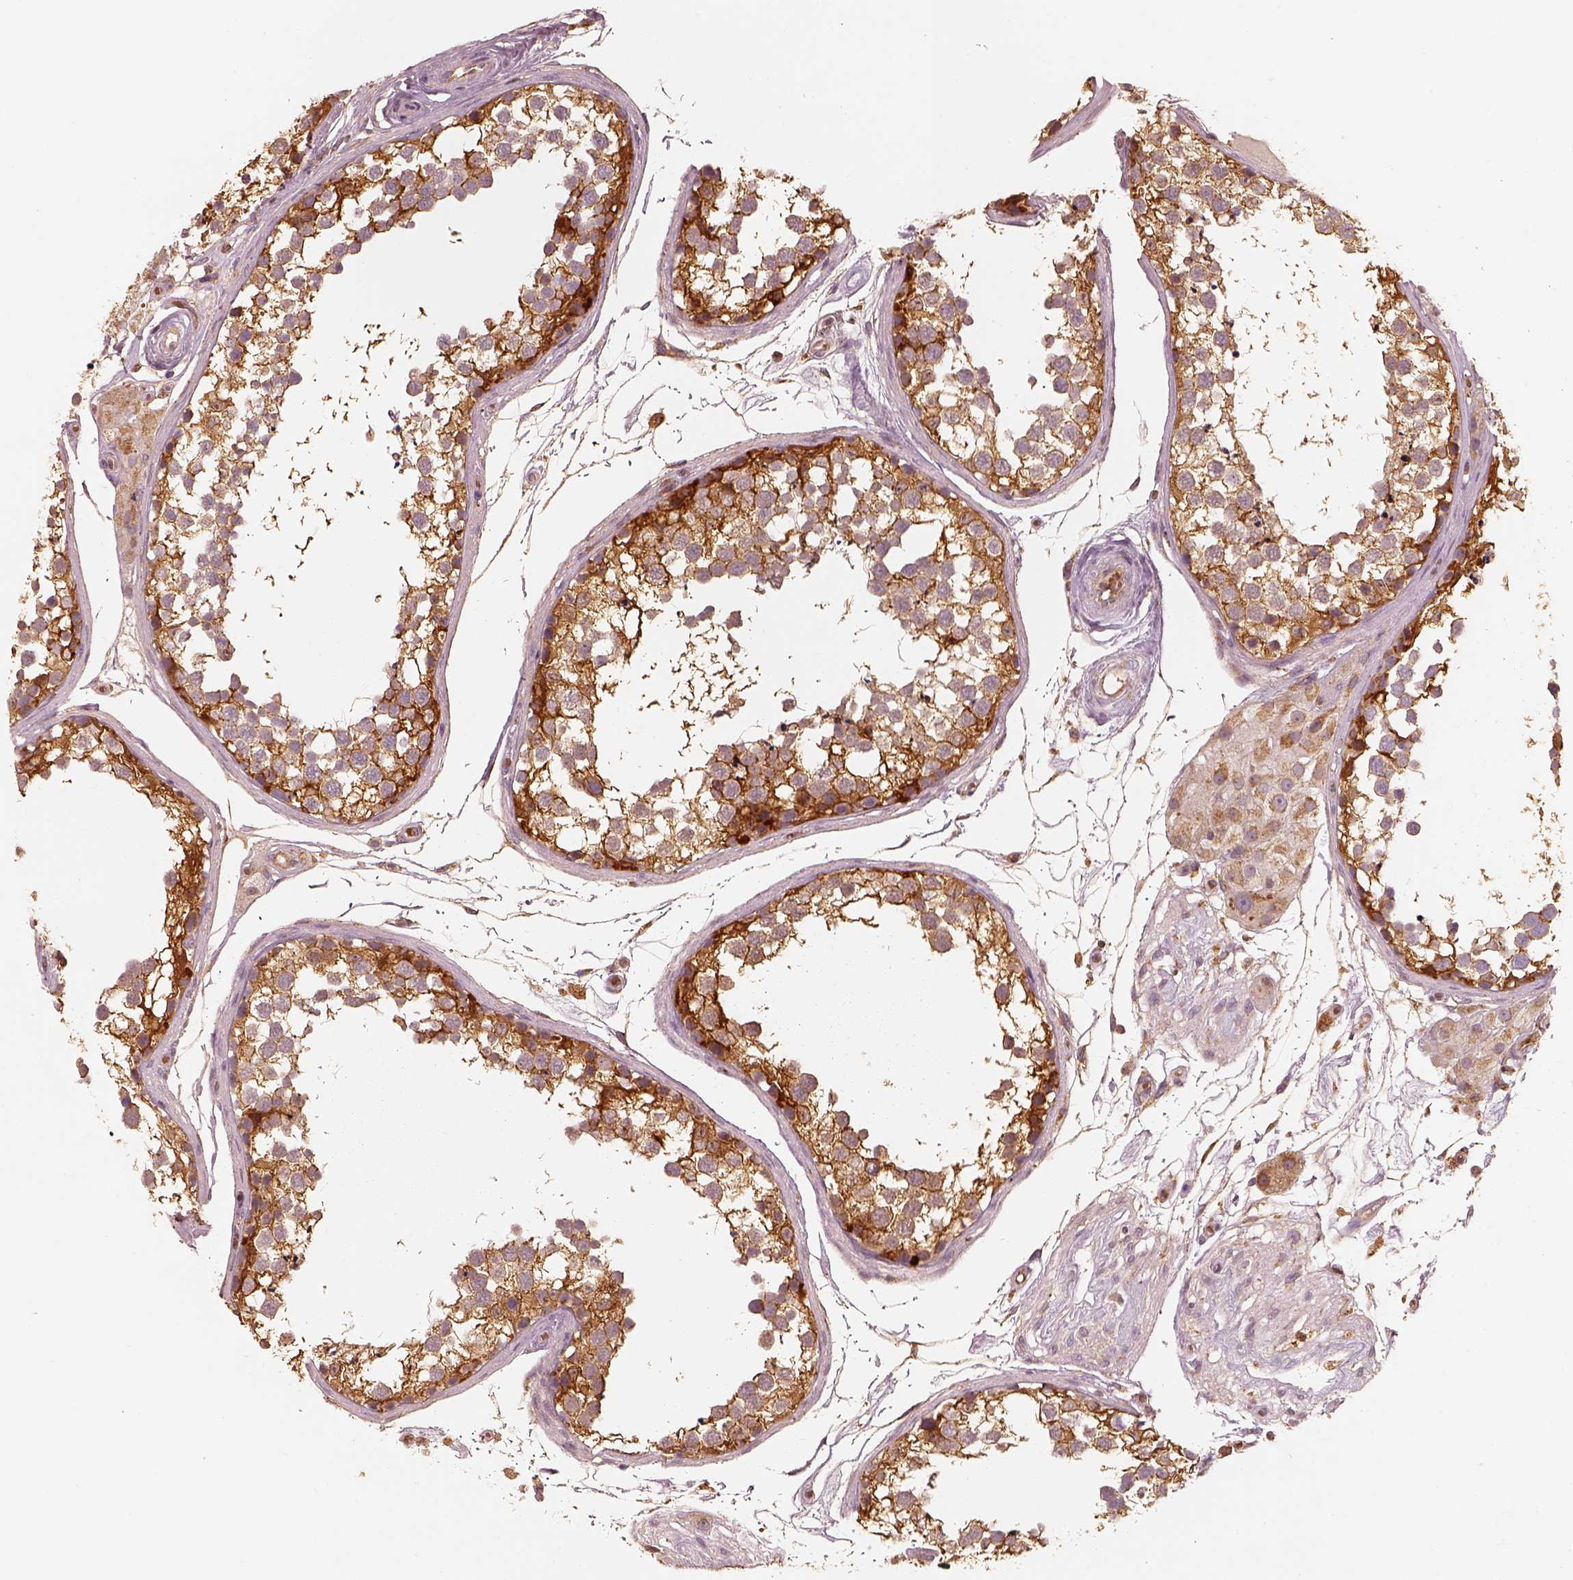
{"staining": {"intensity": "moderate", "quantity": ">75%", "location": "cytoplasmic/membranous"}, "tissue": "testis", "cell_type": "Cells in seminiferous ducts", "image_type": "normal", "snomed": [{"axis": "morphology", "description": "Normal tissue, NOS"}, {"axis": "morphology", "description": "Seminoma, NOS"}, {"axis": "topography", "description": "Testis"}], "caption": "Approximately >75% of cells in seminiferous ducts in benign human testis show moderate cytoplasmic/membranous protein expression as visualized by brown immunohistochemical staining.", "gene": "FSCN1", "patient": {"sex": "male", "age": 65}}